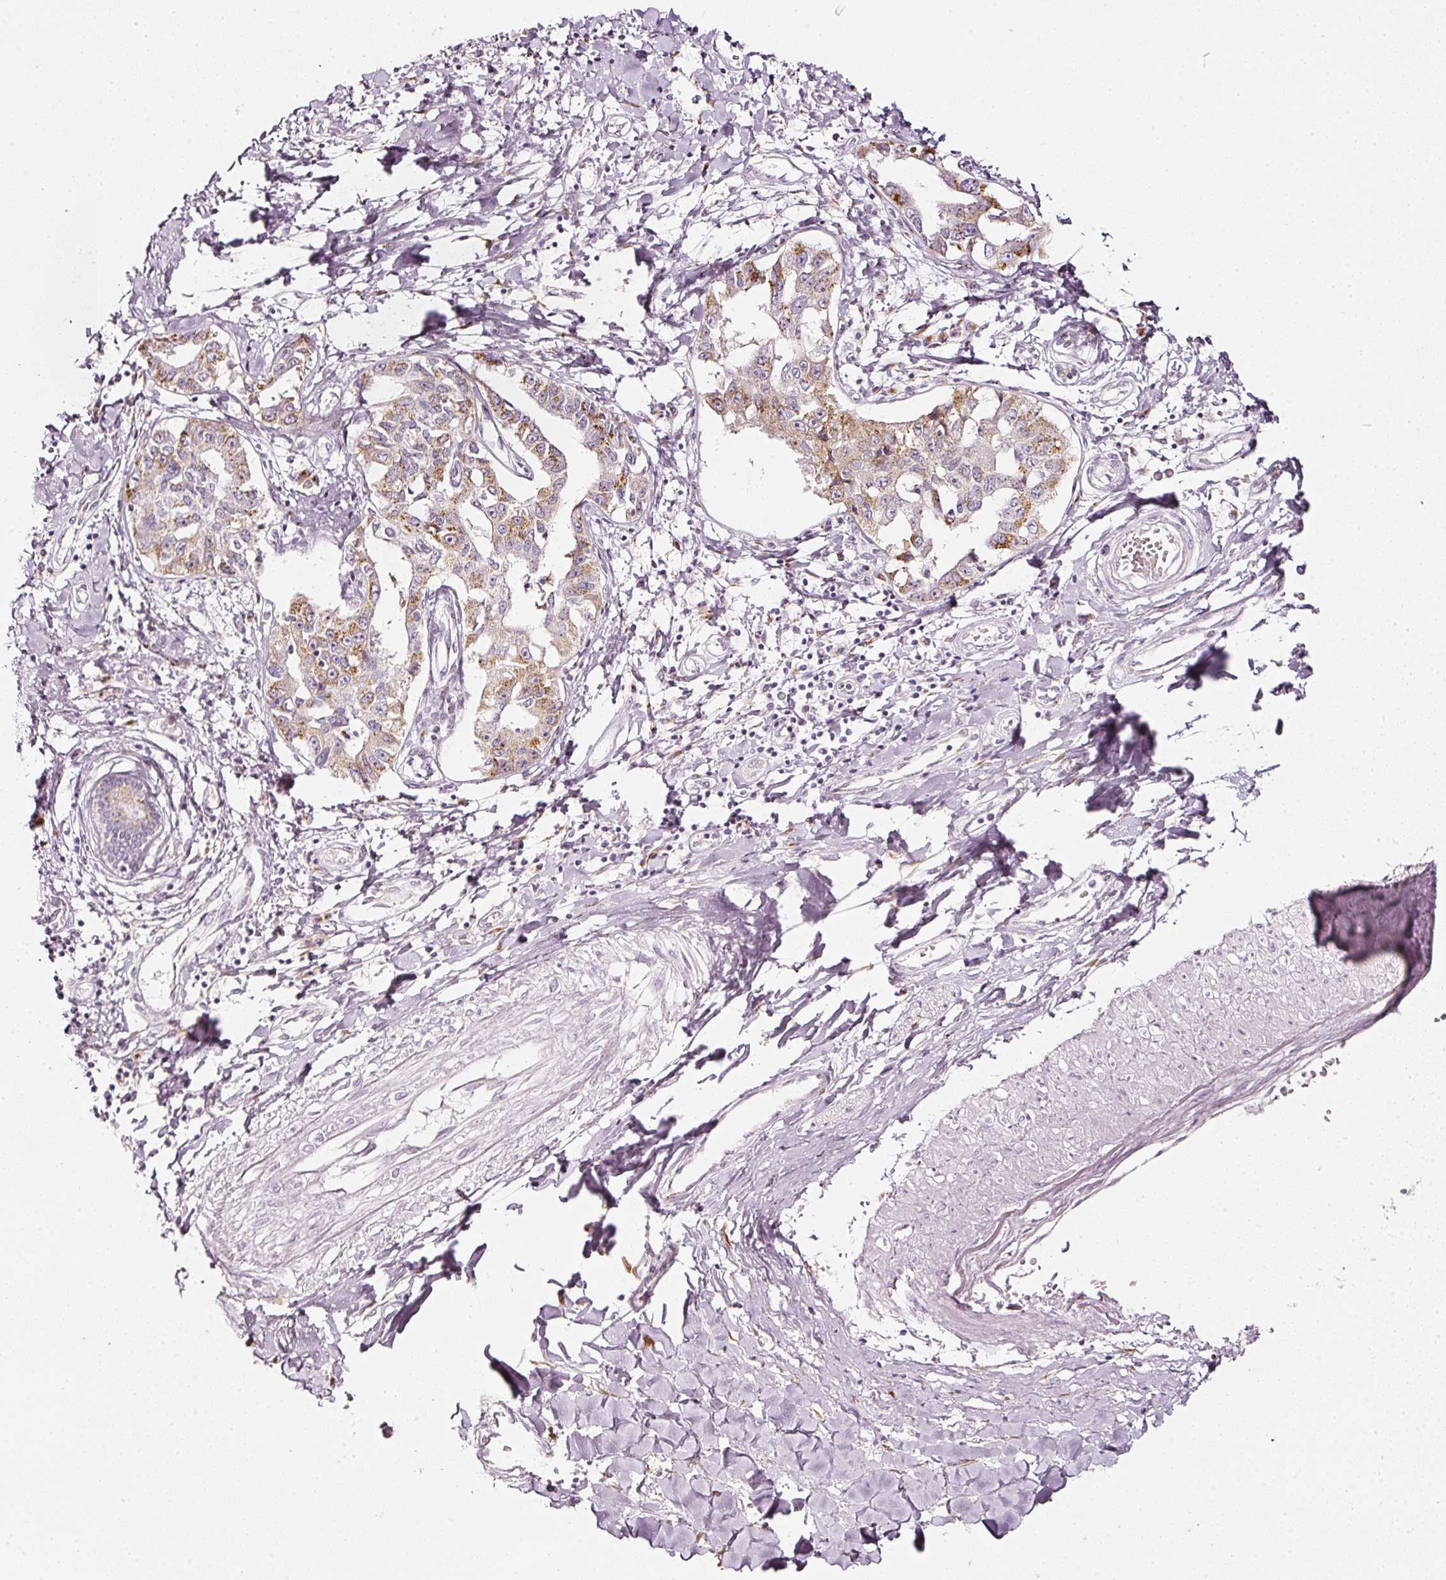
{"staining": {"intensity": "moderate", "quantity": "25%-75%", "location": "cytoplasmic/membranous"}, "tissue": "liver cancer", "cell_type": "Tumor cells", "image_type": "cancer", "snomed": [{"axis": "morphology", "description": "Cholangiocarcinoma"}, {"axis": "topography", "description": "Liver"}], "caption": "This photomicrograph demonstrates immunohistochemistry staining of liver cancer, with medium moderate cytoplasmic/membranous positivity in approximately 25%-75% of tumor cells.", "gene": "SDF4", "patient": {"sex": "male", "age": 59}}